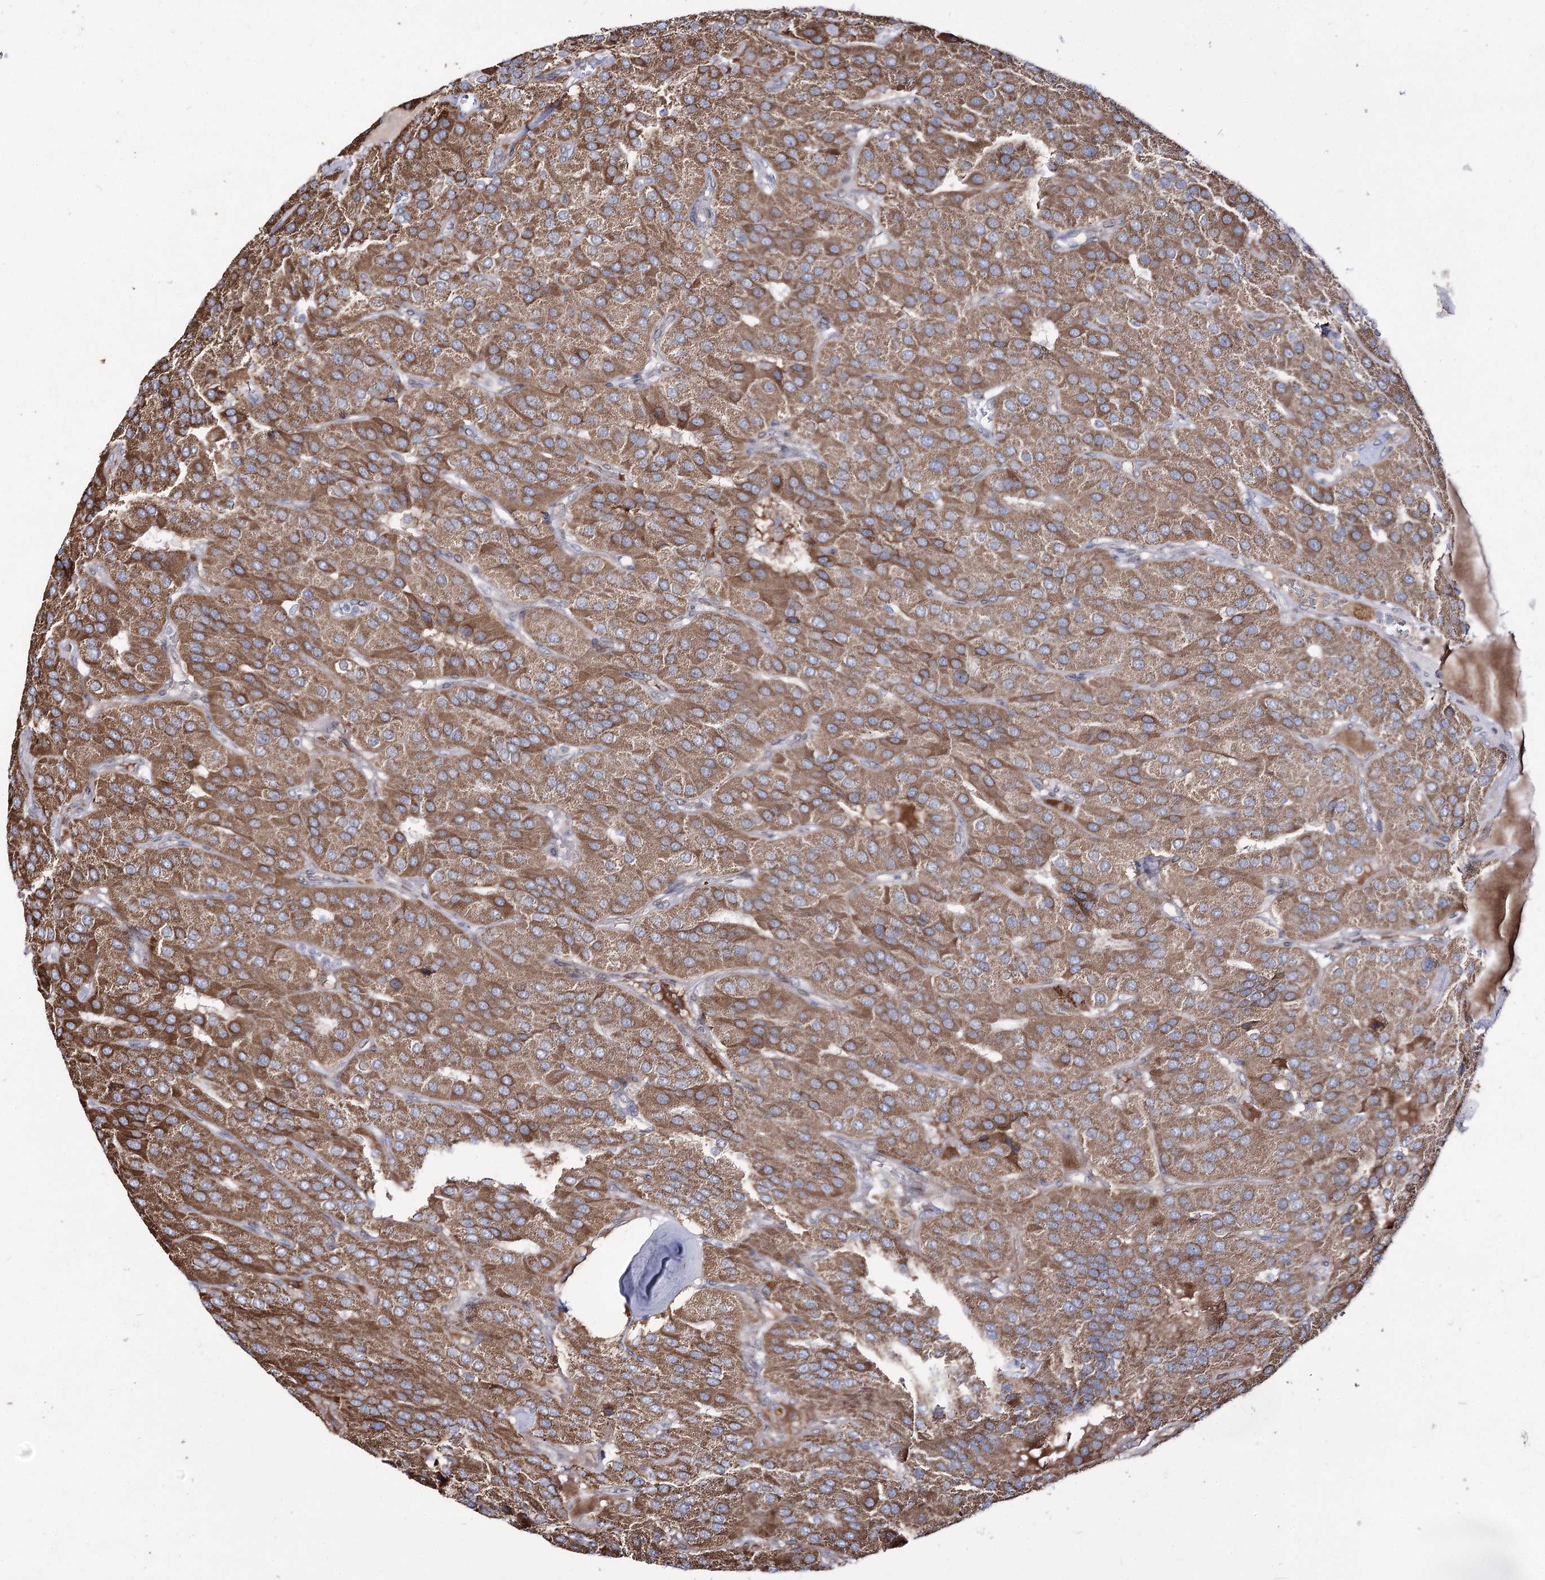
{"staining": {"intensity": "moderate", "quantity": ">75%", "location": "cytoplasmic/membranous"}, "tissue": "parathyroid gland", "cell_type": "Glandular cells", "image_type": "normal", "snomed": [{"axis": "morphology", "description": "Normal tissue, NOS"}, {"axis": "morphology", "description": "Adenoma, NOS"}, {"axis": "topography", "description": "Parathyroid gland"}], "caption": "High-magnification brightfield microscopy of benign parathyroid gland stained with DAB (brown) and counterstained with hematoxylin (blue). glandular cells exhibit moderate cytoplasmic/membranous expression is identified in about>75% of cells.", "gene": "C11orf80", "patient": {"sex": "female", "age": 86}}